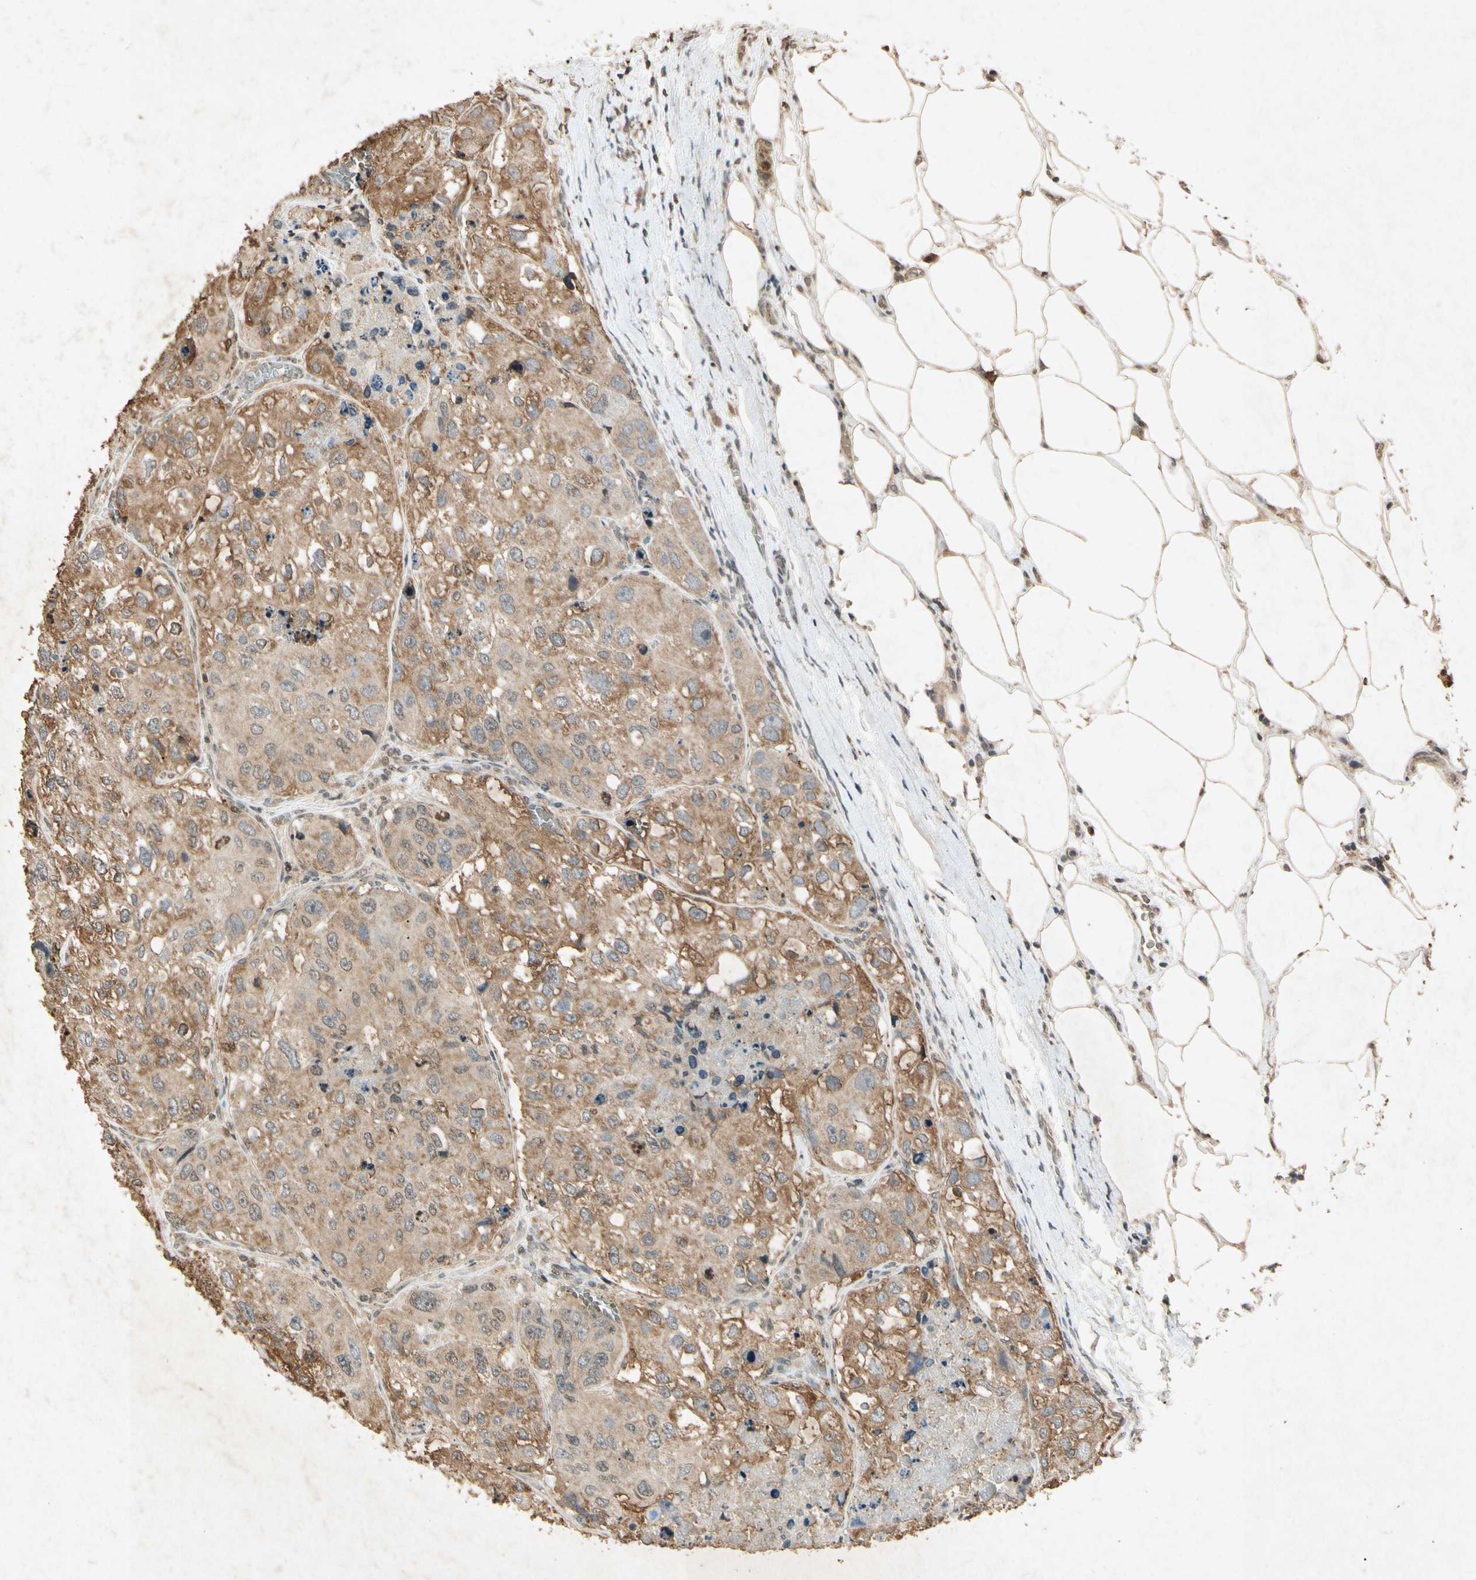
{"staining": {"intensity": "weak", "quantity": ">75%", "location": "cytoplasmic/membranous"}, "tissue": "urothelial cancer", "cell_type": "Tumor cells", "image_type": "cancer", "snomed": [{"axis": "morphology", "description": "Urothelial carcinoma, High grade"}, {"axis": "topography", "description": "Lymph node"}, {"axis": "topography", "description": "Urinary bladder"}], "caption": "Immunohistochemical staining of high-grade urothelial carcinoma displays low levels of weak cytoplasmic/membranous protein expression in about >75% of tumor cells.", "gene": "MSRB1", "patient": {"sex": "male", "age": 51}}